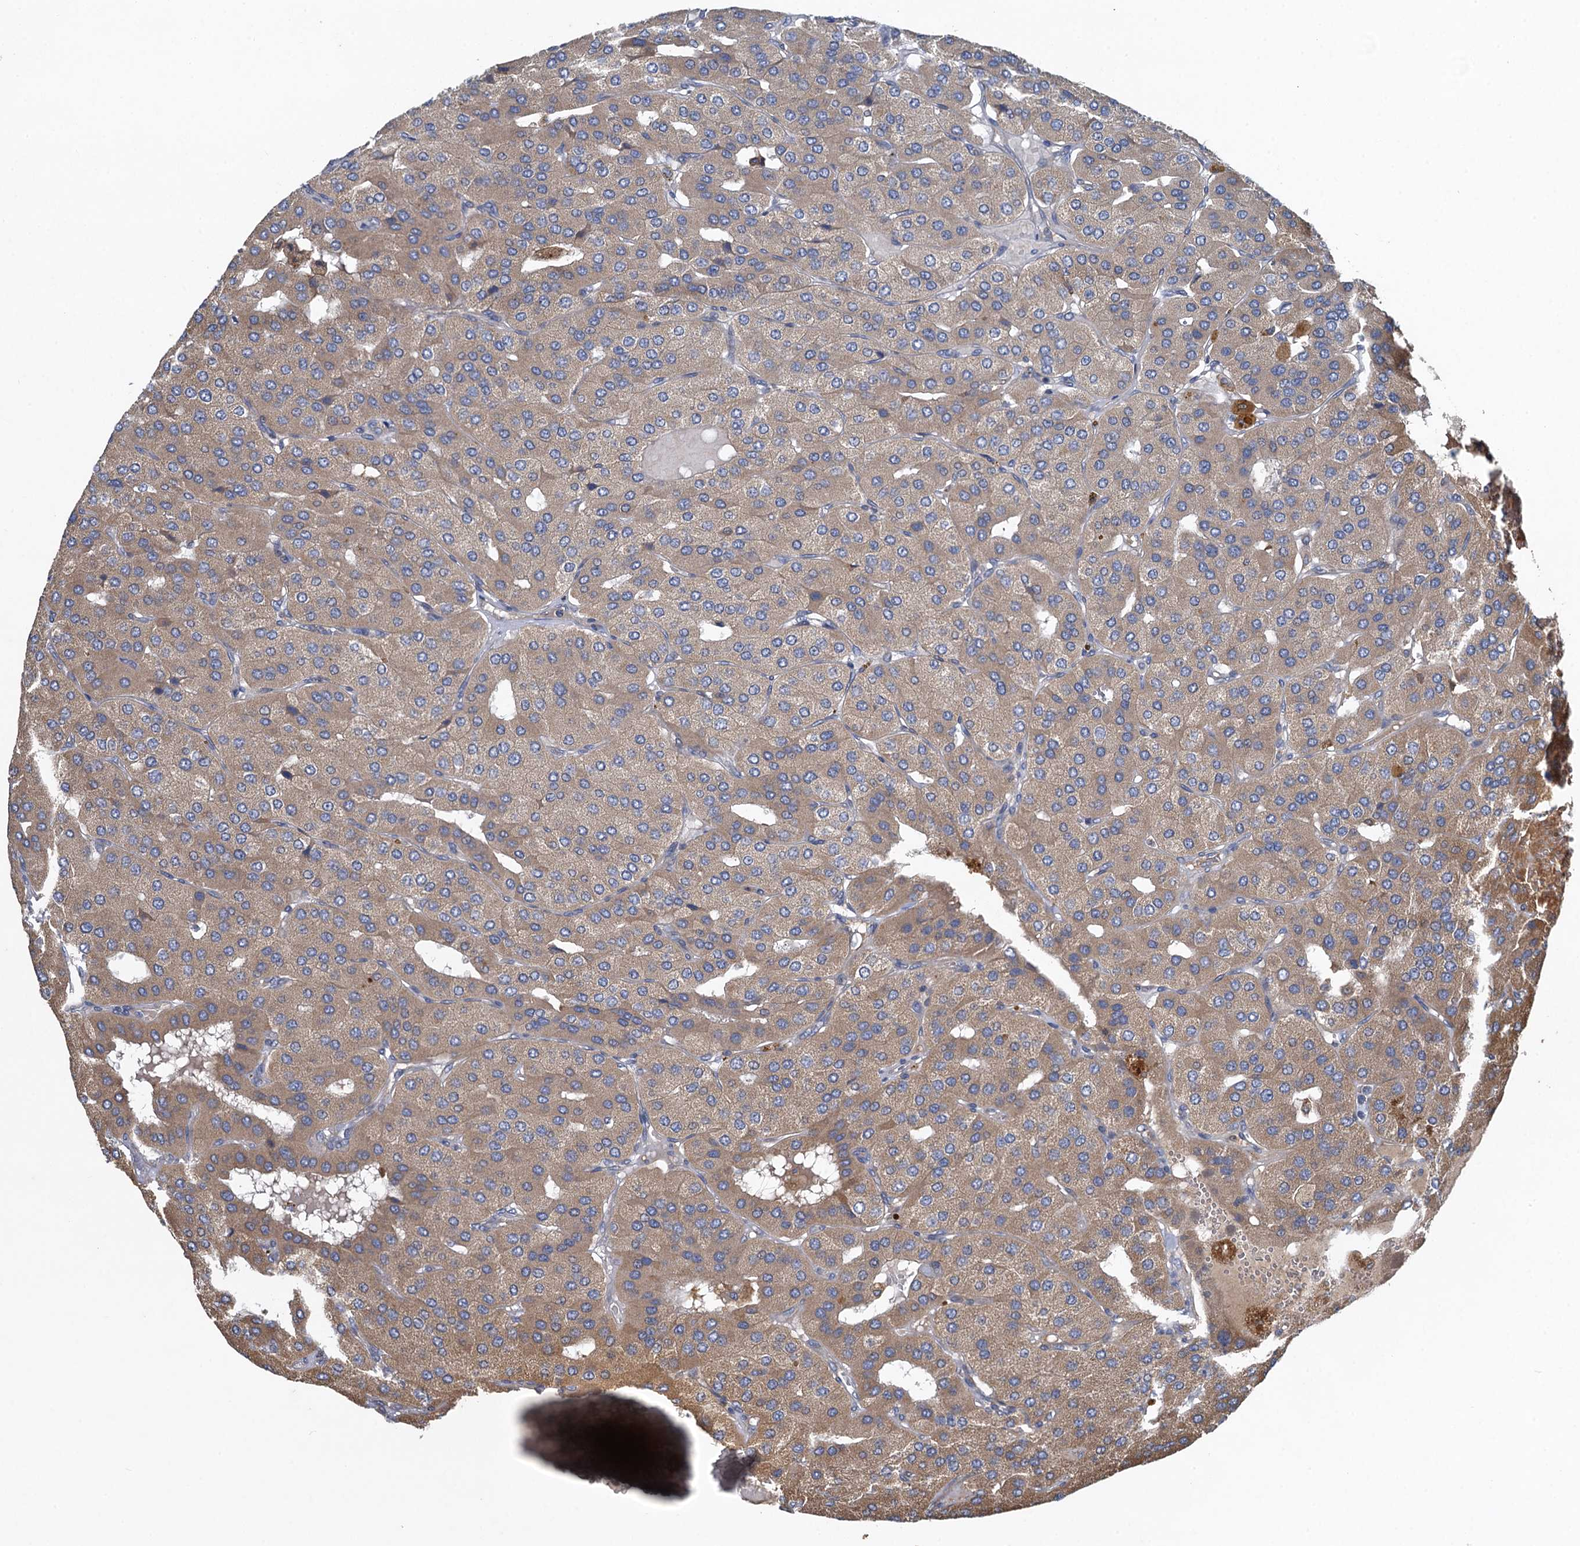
{"staining": {"intensity": "weak", "quantity": ">75%", "location": "cytoplasmic/membranous"}, "tissue": "parathyroid gland", "cell_type": "Glandular cells", "image_type": "normal", "snomed": [{"axis": "morphology", "description": "Normal tissue, NOS"}, {"axis": "morphology", "description": "Adenoma, NOS"}, {"axis": "topography", "description": "Parathyroid gland"}], "caption": "The micrograph reveals immunohistochemical staining of unremarkable parathyroid gland. There is weak cytoplasmic/membranous positivity is appreciated in about >75% of glandular cells. Using DAB (brown) and hematoxylin (blue) stains, captured at high magnification using brightfield microscopy.", "gene": "SNAP29", "patient": {"sex": "female", "age": 86}}